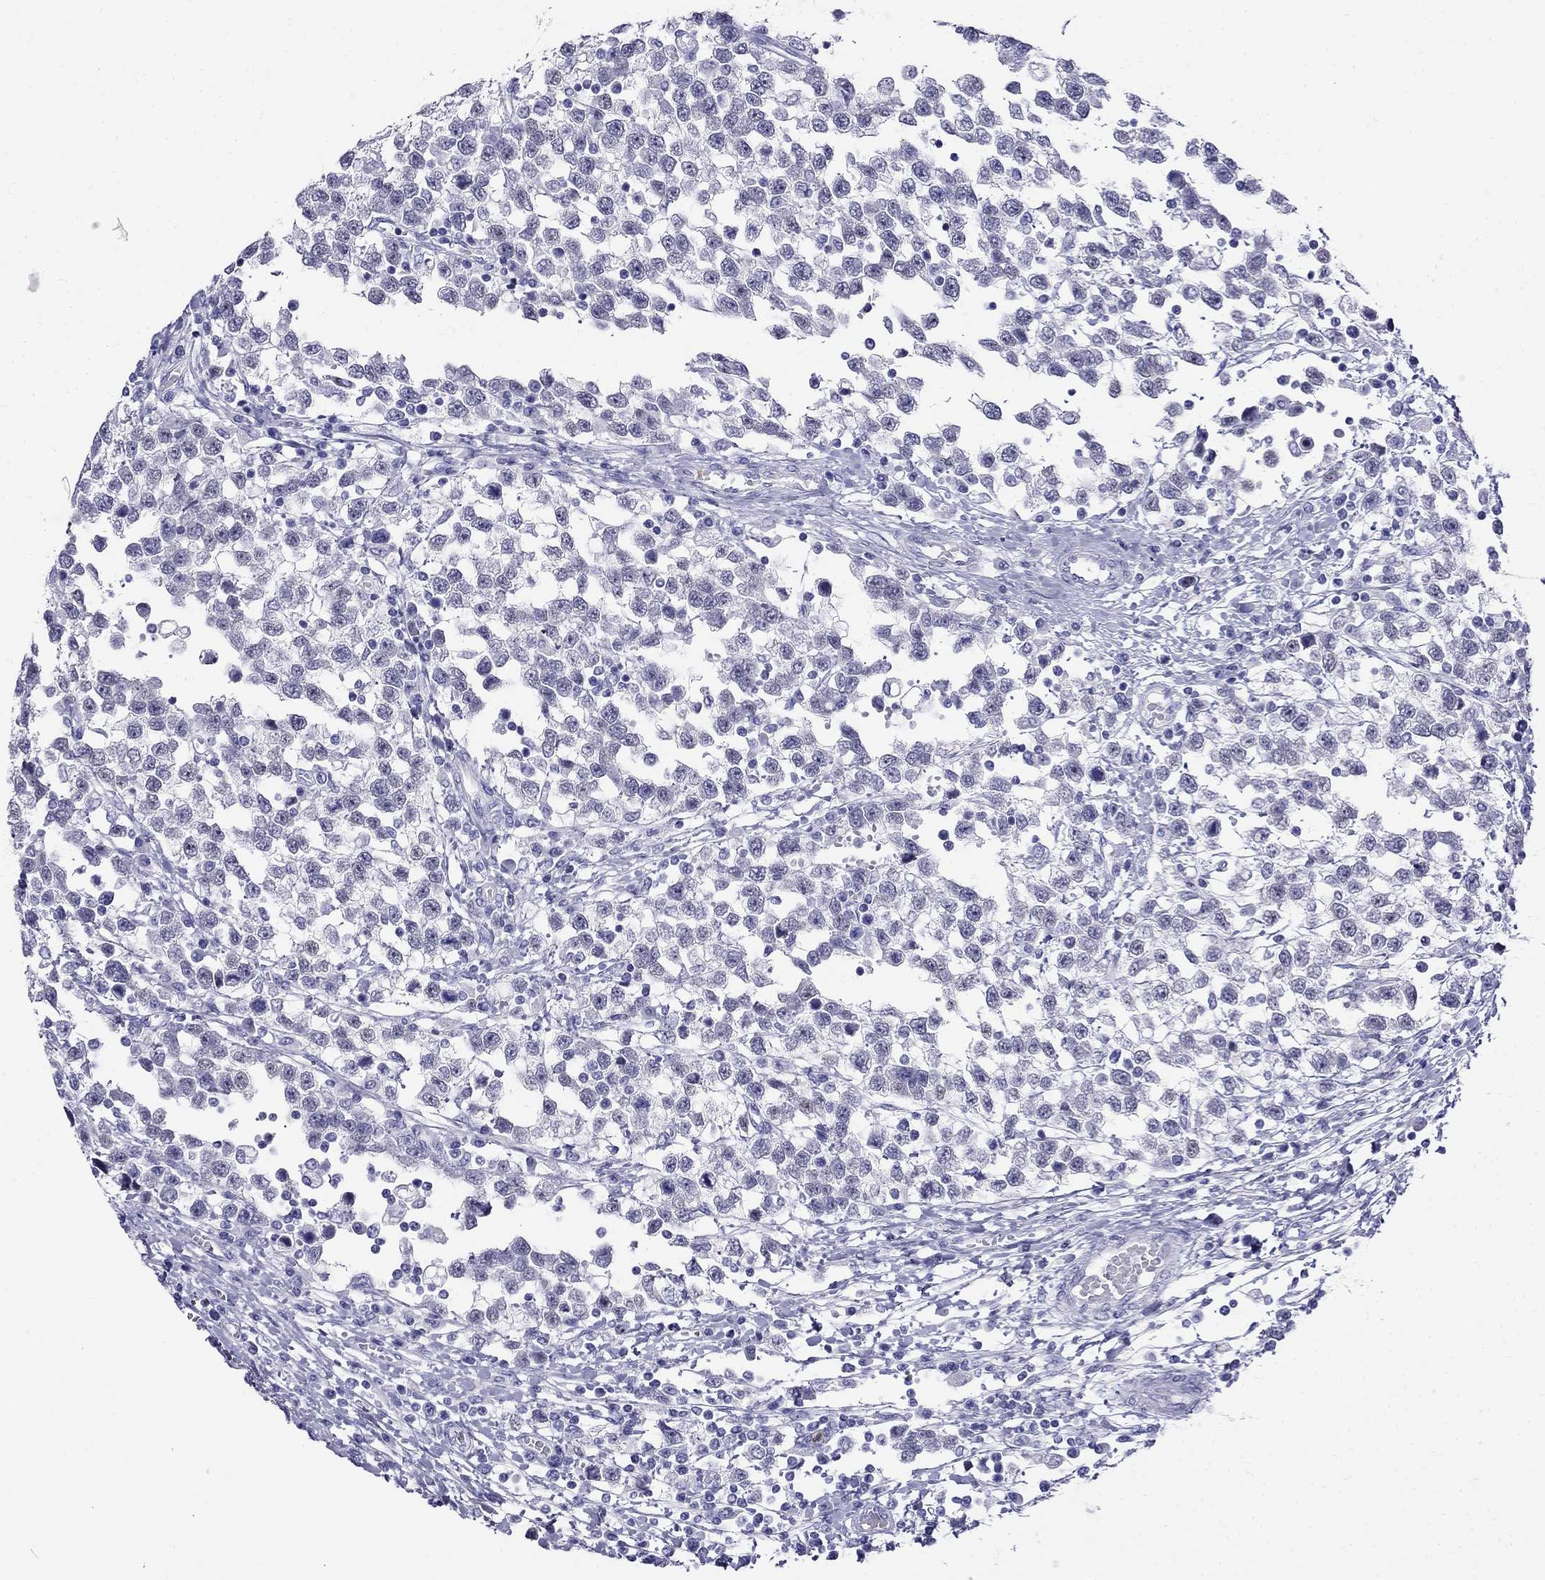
{"staining": {"intensity": "negative", "quantity": "none", "location": "none"}, "tissue": "testis cancer", "cell_type": "Tumor cells", "image_type": "cancer", "snomed": [{"axis": "morphology", "description": "Seminoma, NOS"}, {"axis": "topography", "description": "Testis"}], "caption": "Tumor cells are negative for protein expression in human seminoma (testis).", "gene": "PPP1R36", "patient": {"sex": "male", "age": 34}}